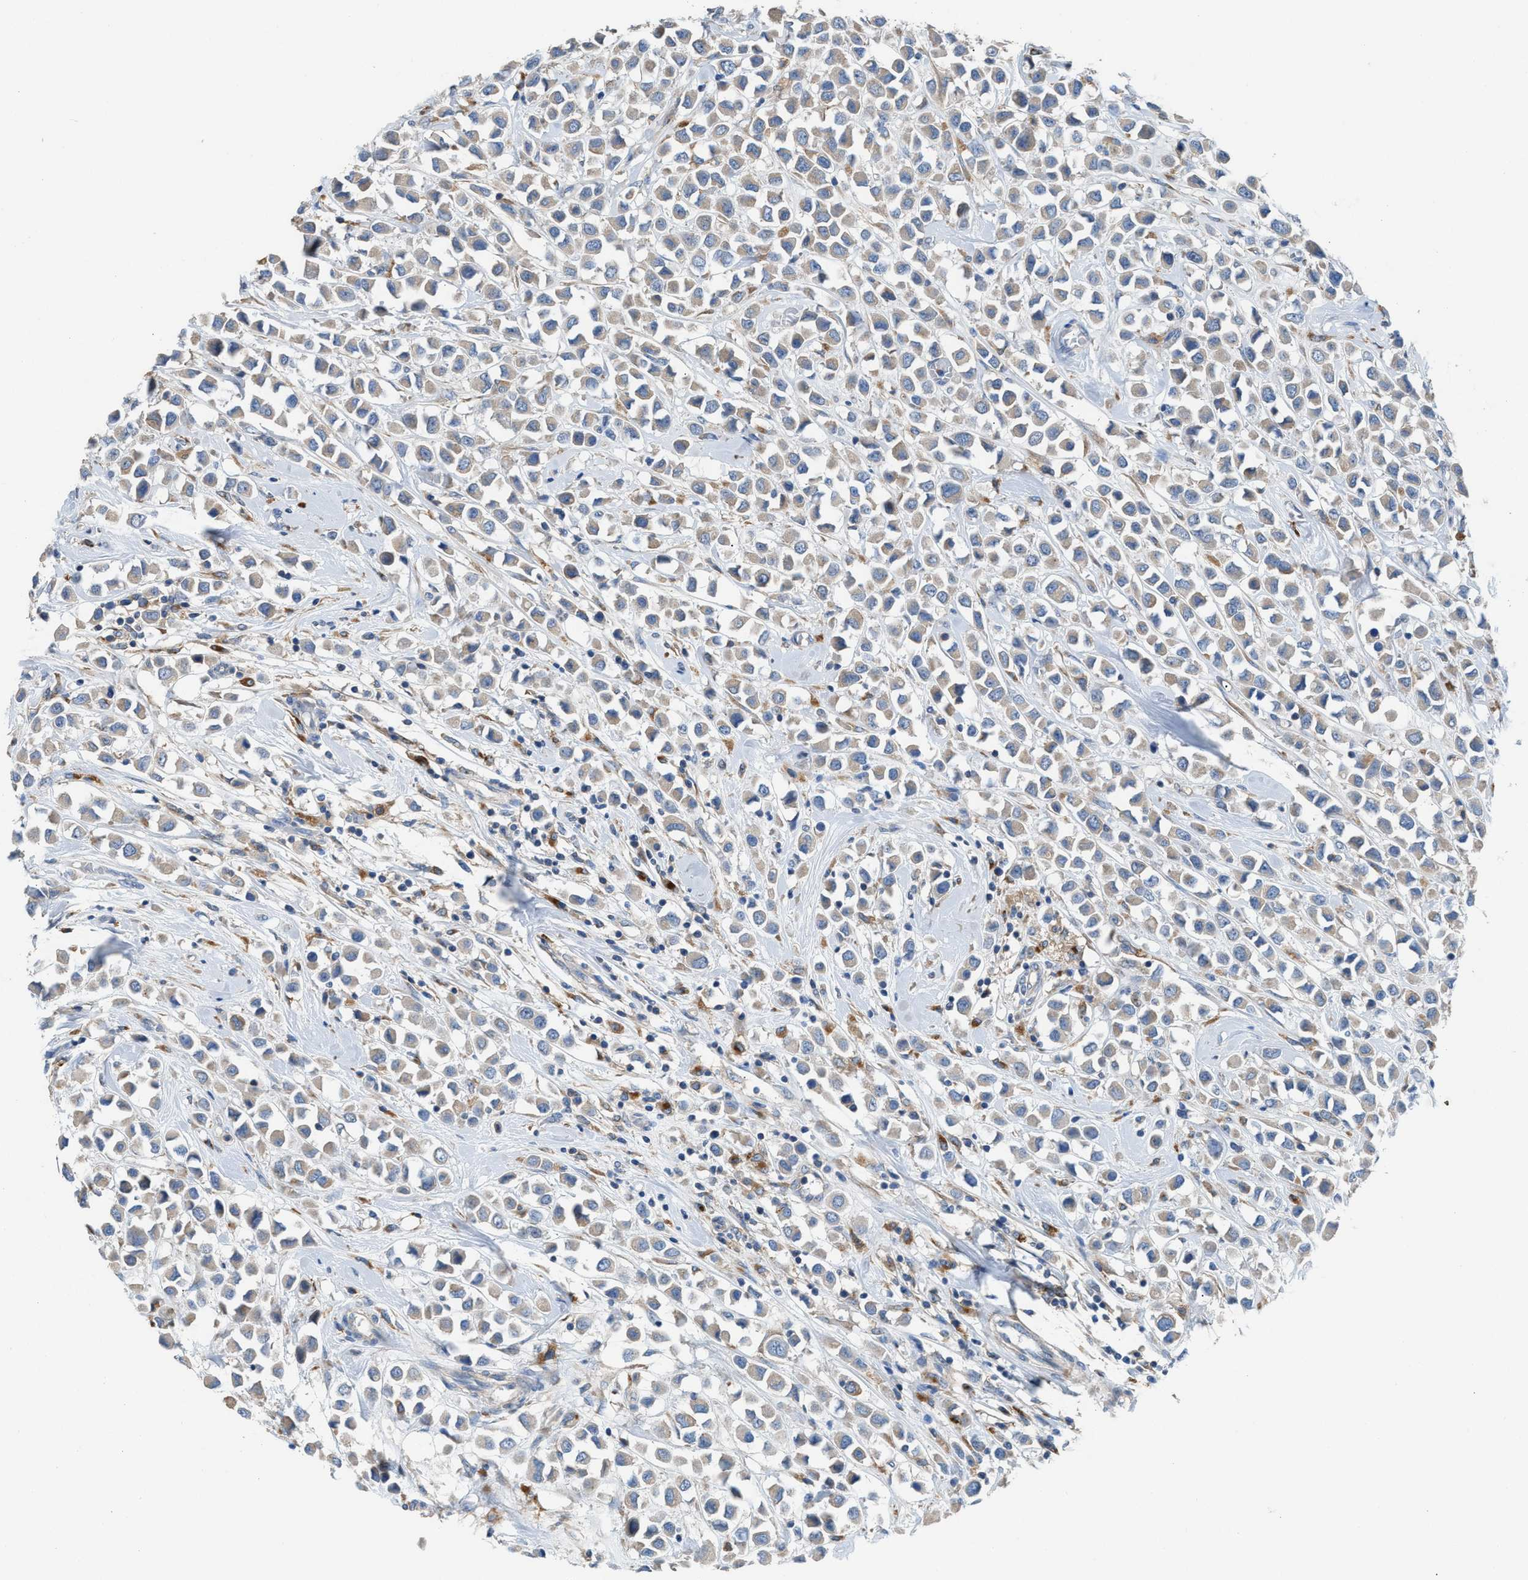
{"staining": {"intensity": "weak", "quantity": "25%-75%", "location": "cytoplasmic/membranous"}, "tissue": "breast cancer", "cell_type": "Tumor cells", "image_type": "cancer", "snomed": [{"axis": "morphology", "description": "Duct carcinoma"}, {"axis": "topography", "description": "Breast"}], "caption": "A low amount of weak cytoplasmic/membranous expression is present in approximately 25%-75% of tumor cells in intraductal carcinoma (breast) tissue.", "gene": "AOAH", "patient": {"sex": "female", "age": 61}}